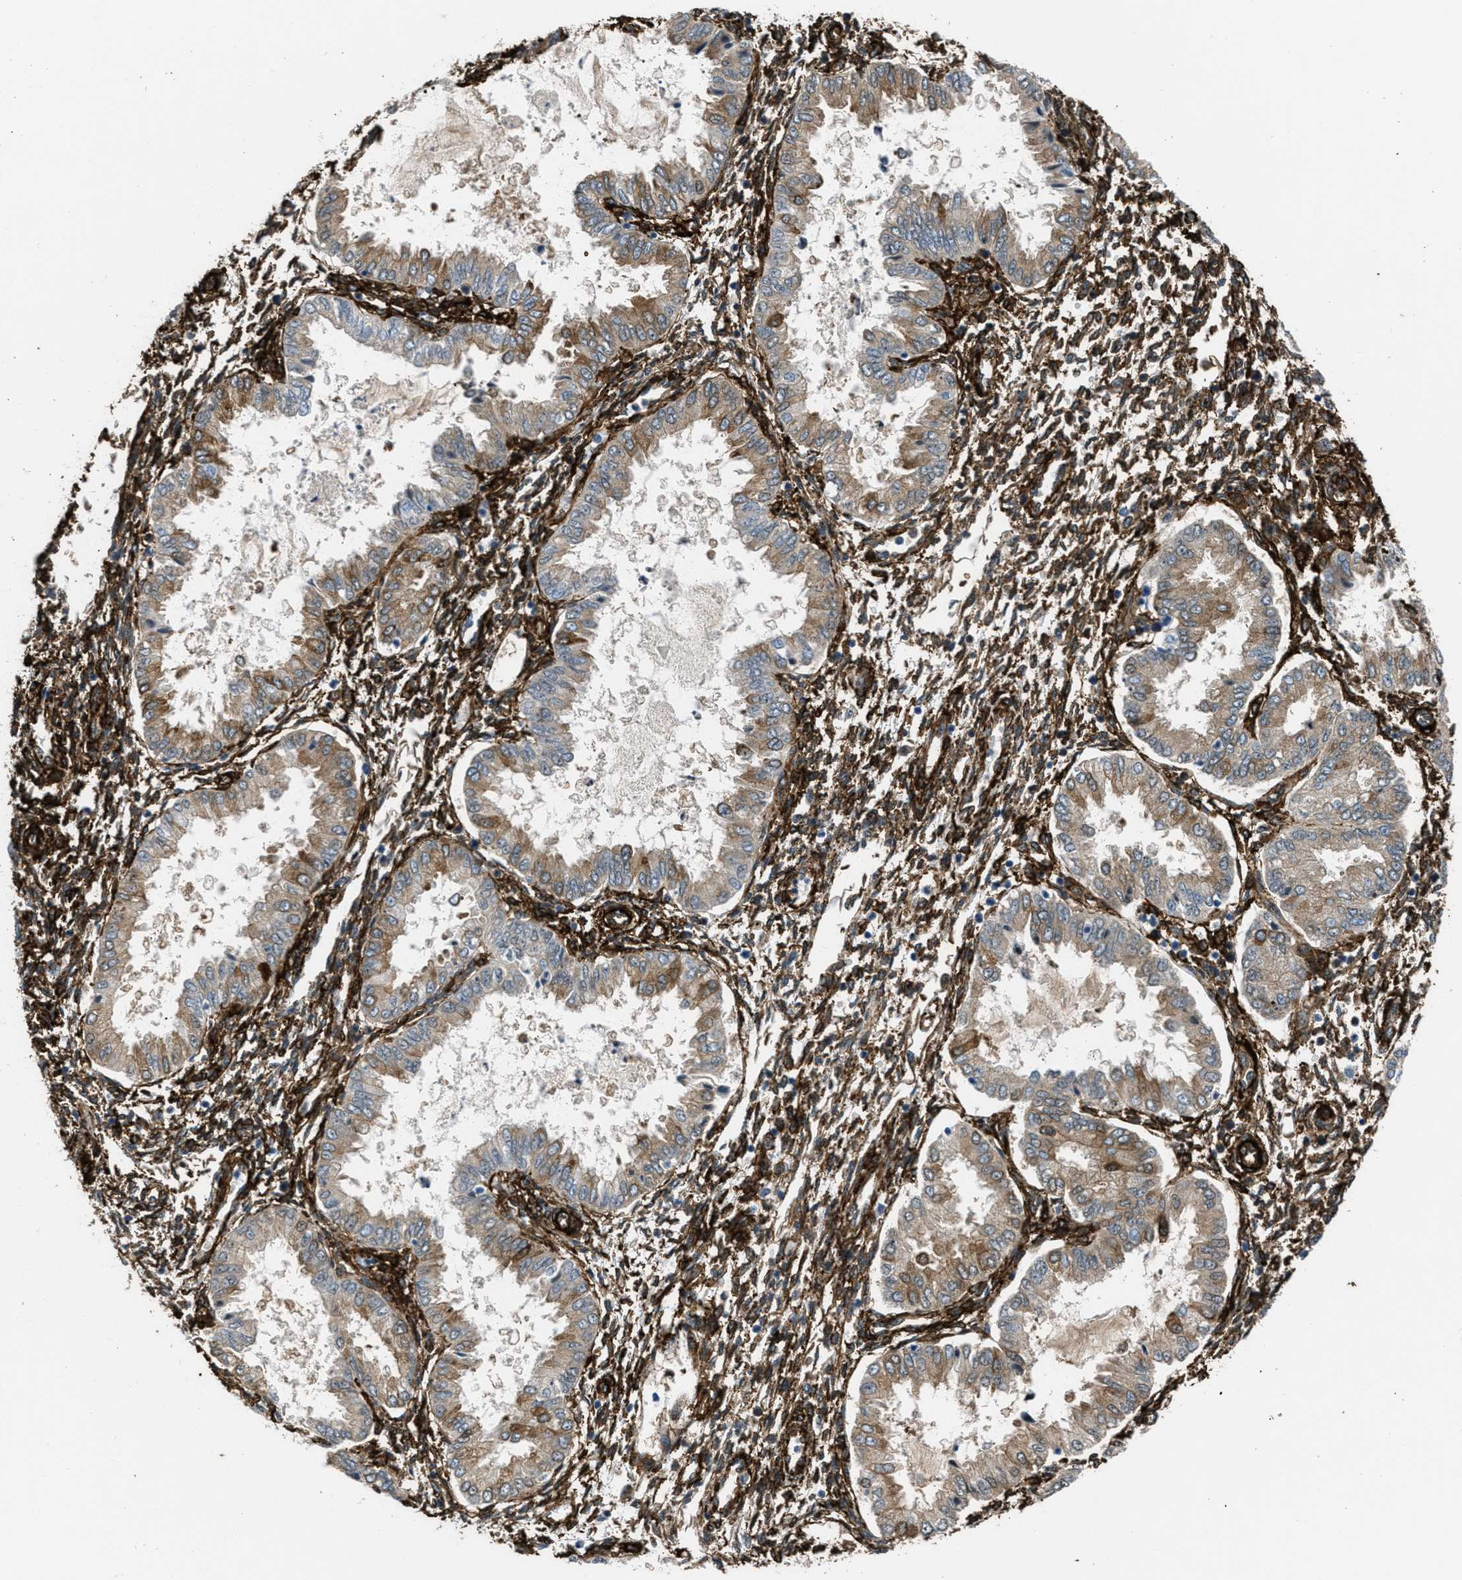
{"staining": {"intensity": "moderate", "quantity": "25%-75%", "location": "cytoplasmic/membranous"}, "tissue": "endometrium", "cell_type": "Cells in endometrial stroma", "image_type": "normal", "snomed": [{"axis": "morphology", "description": "Normal tissue, NOS"}, {"axis": "topography", "description": "Endometrium"}], "caption": "IHC image of unremarkable endometrium stained for a protein (brown), which shows medium levels of moderate cytoplasmic/membranous positivity in about 25%-75% of cells in endometrial stroma.", "gene": "CALD1", "patient": {"sex": "female", "age": 33}}